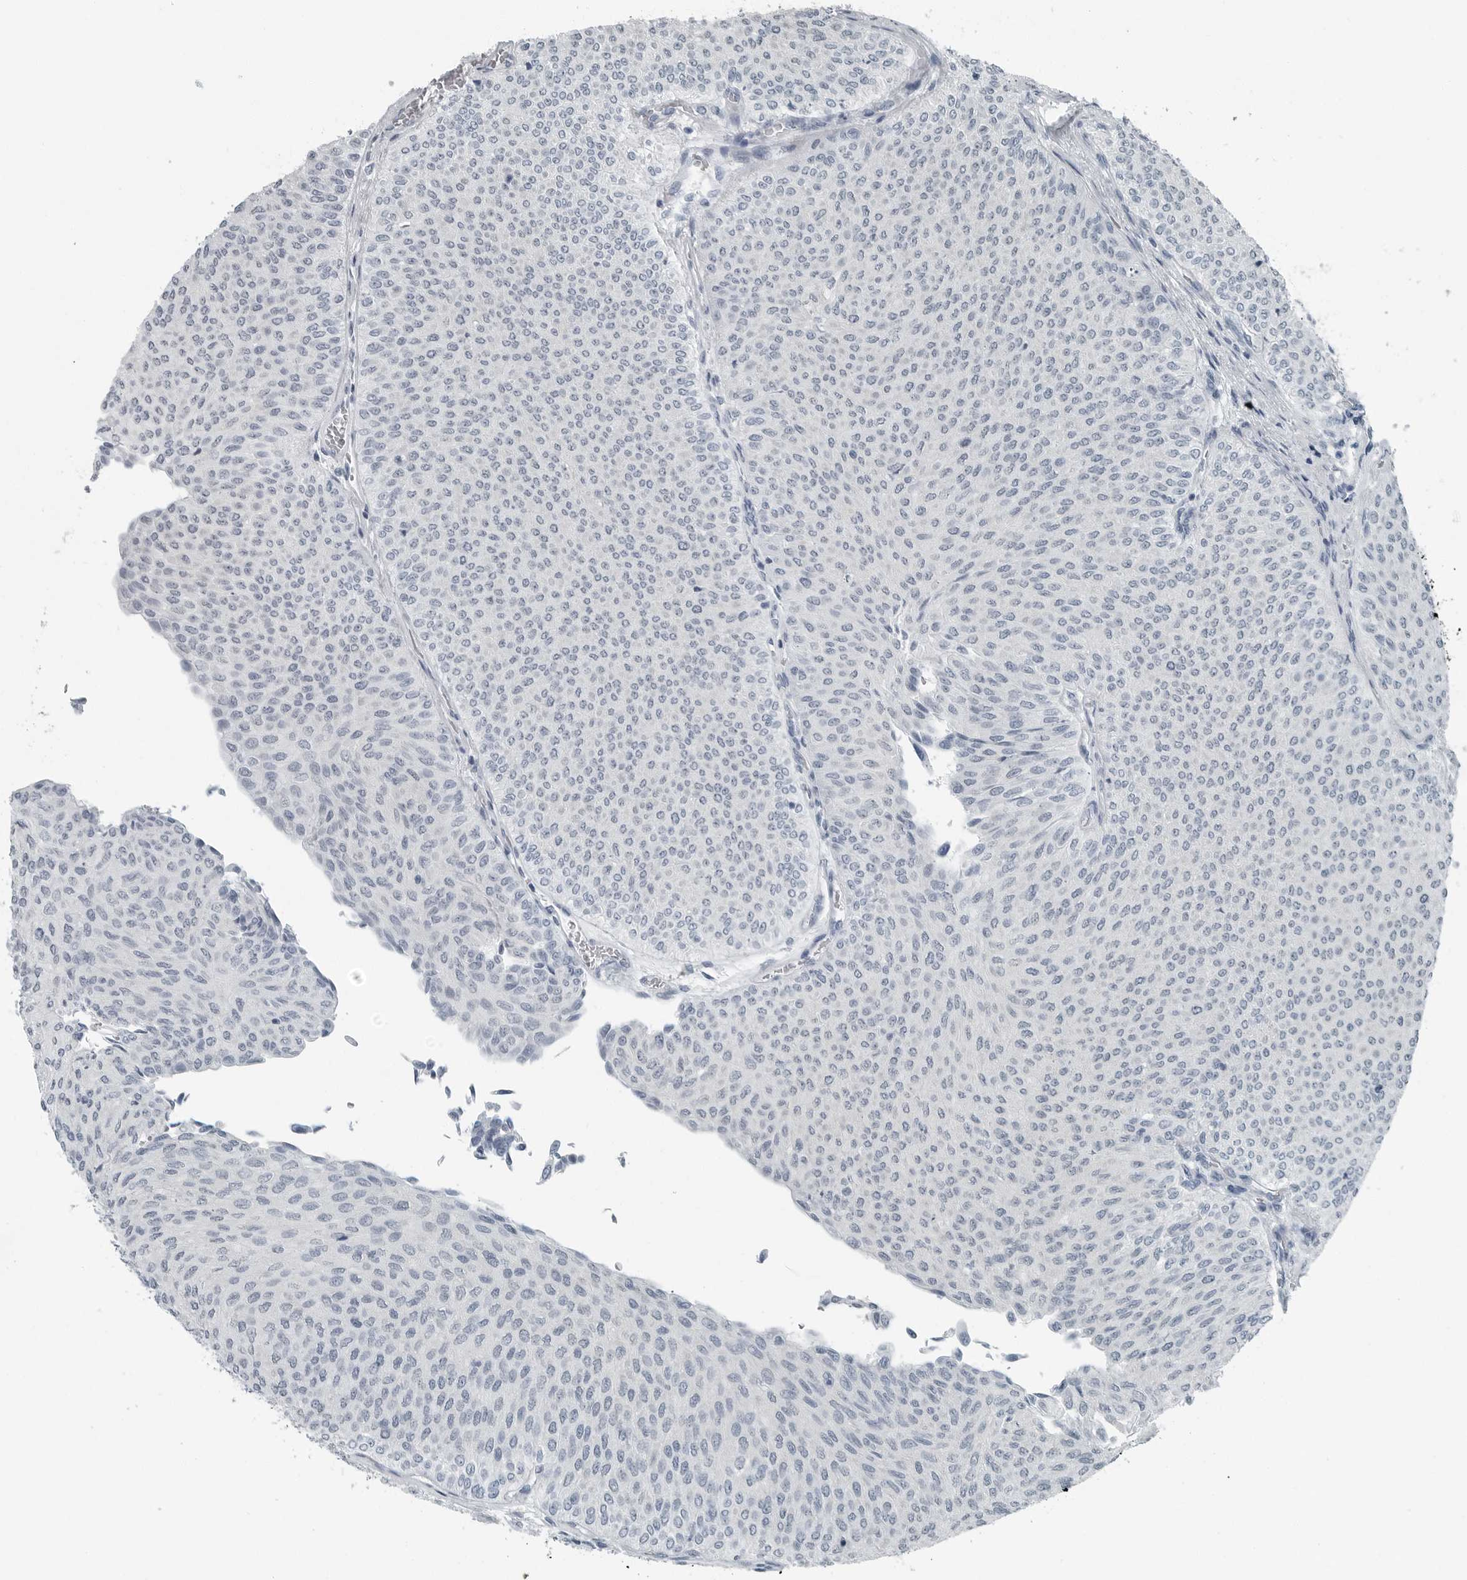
{"staining": {"intensity": "negative", "quantity": "none", "location": "none"}, "tissue": "urothelial cancer", "cell_type": "Tumor cells", "image_type": "cancer", "snomed": [{"axis": "morphology", "description": "Urothelial carcinoma, Low grade"}, {"axis": "topography", "description": "Urinary bladder"}], "caption": "The immunohistochemistry micrograph has no significant expression in tumor cells of low-grade urothelial carcinoma tissue. (Brightfield microscopy of DAB (3,3'-diaminobenzidine) immunohistochemistry (IHC) at high magnification).", "gene": "FABP6", "patient": {"sex": "male", "age": 78}}